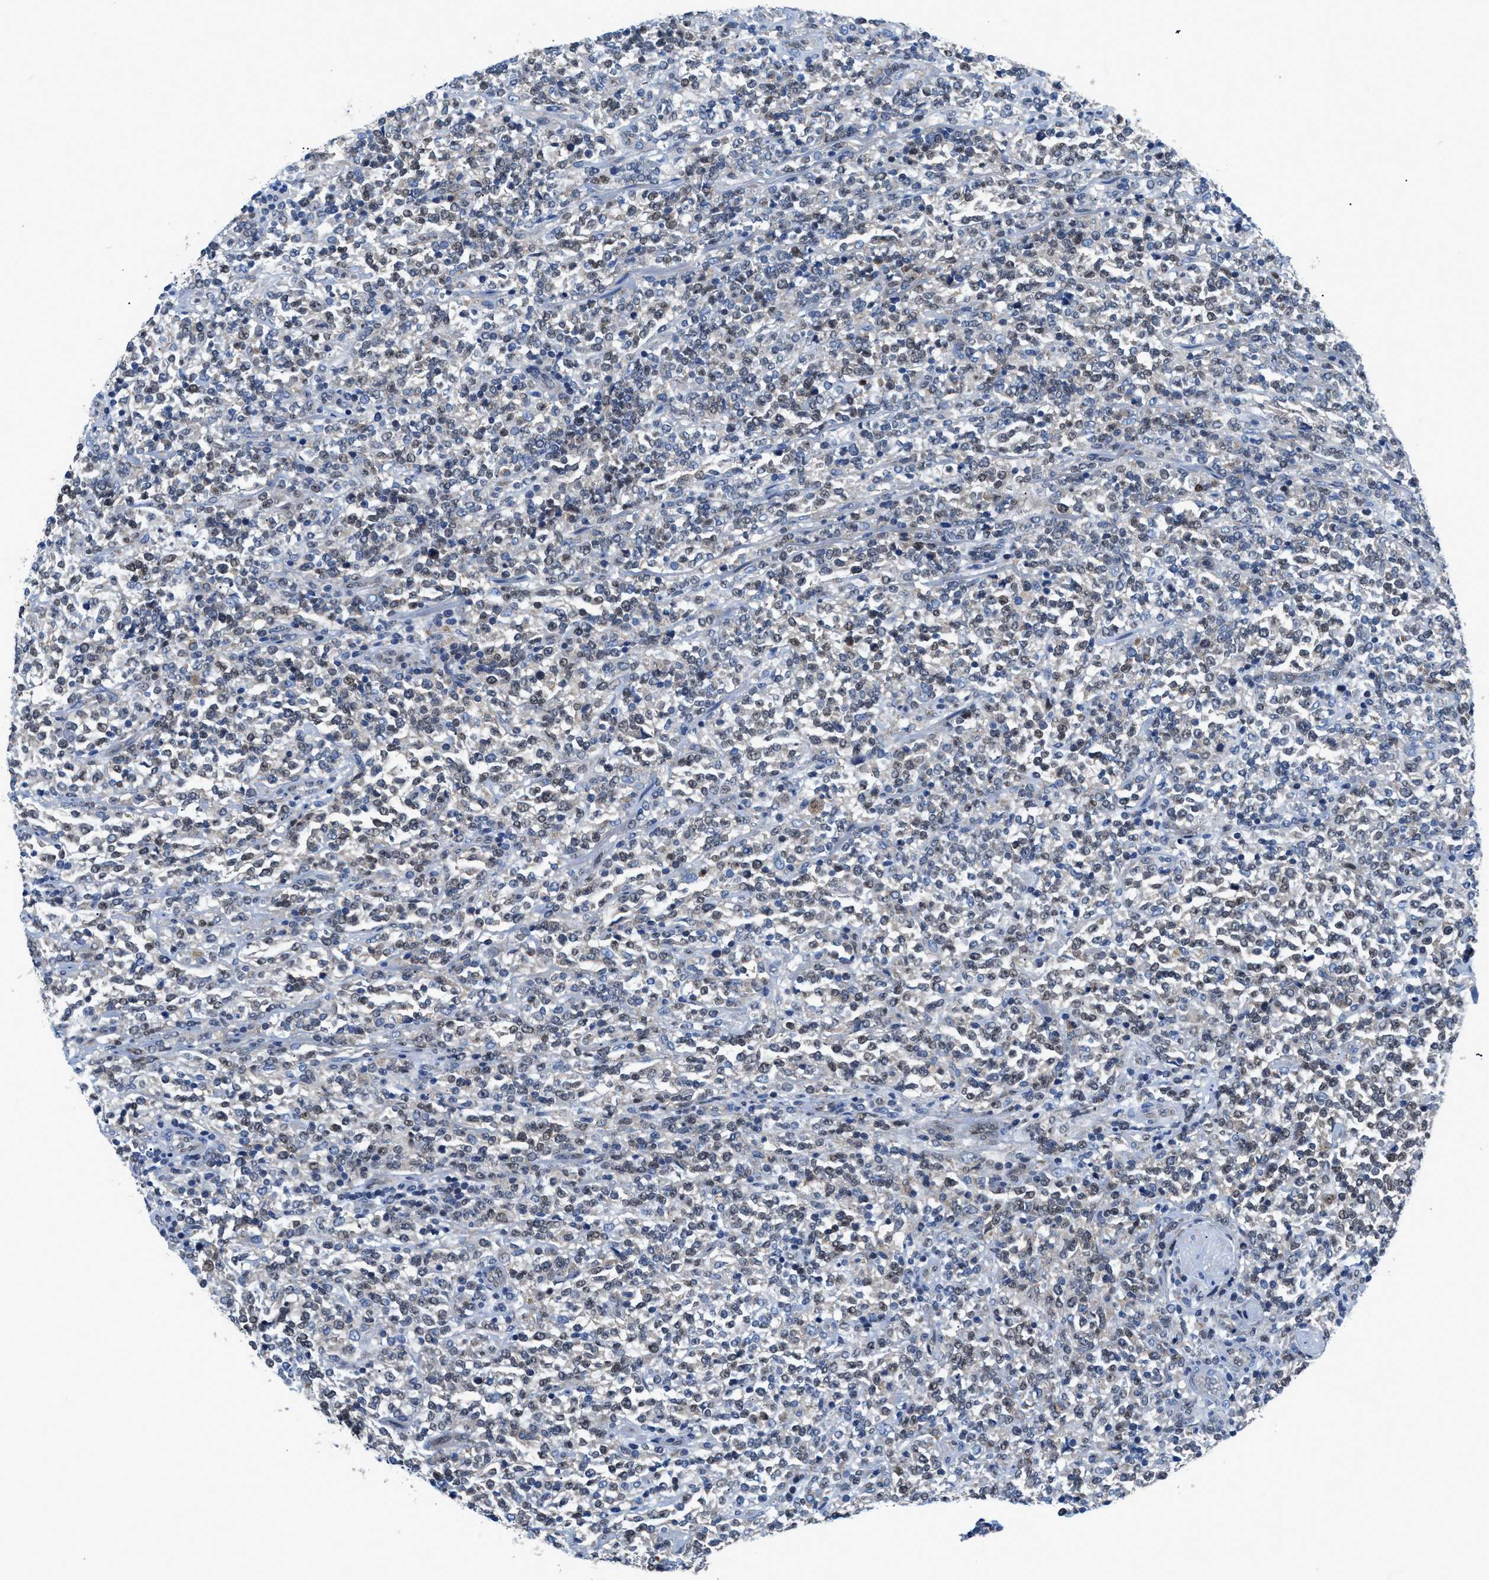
{"staining": {"intensity": "moderate", "quantity": "<25%", "location": "nuclear"}, "tissue": "lymphoma", "cell_type": "Tumor cells", "image_type": "cancer", "snomed": [{"axis": "morphology", "description": "Malignant lymphoma, non-Hodgkin's type, High grade"}, {"axis": "topography", "description": "Soft tissue"}], "caption": "An image of human lymphoma stained for a protein reveals moderate nuclear brown staining in tumor cells. The staining was performed using DAB, with brown indicating positive protein expression. Nuclei are stained blue with hematoxylin.", "gene": "LMO2", "patient": {"sex": "male", "age": 18}}